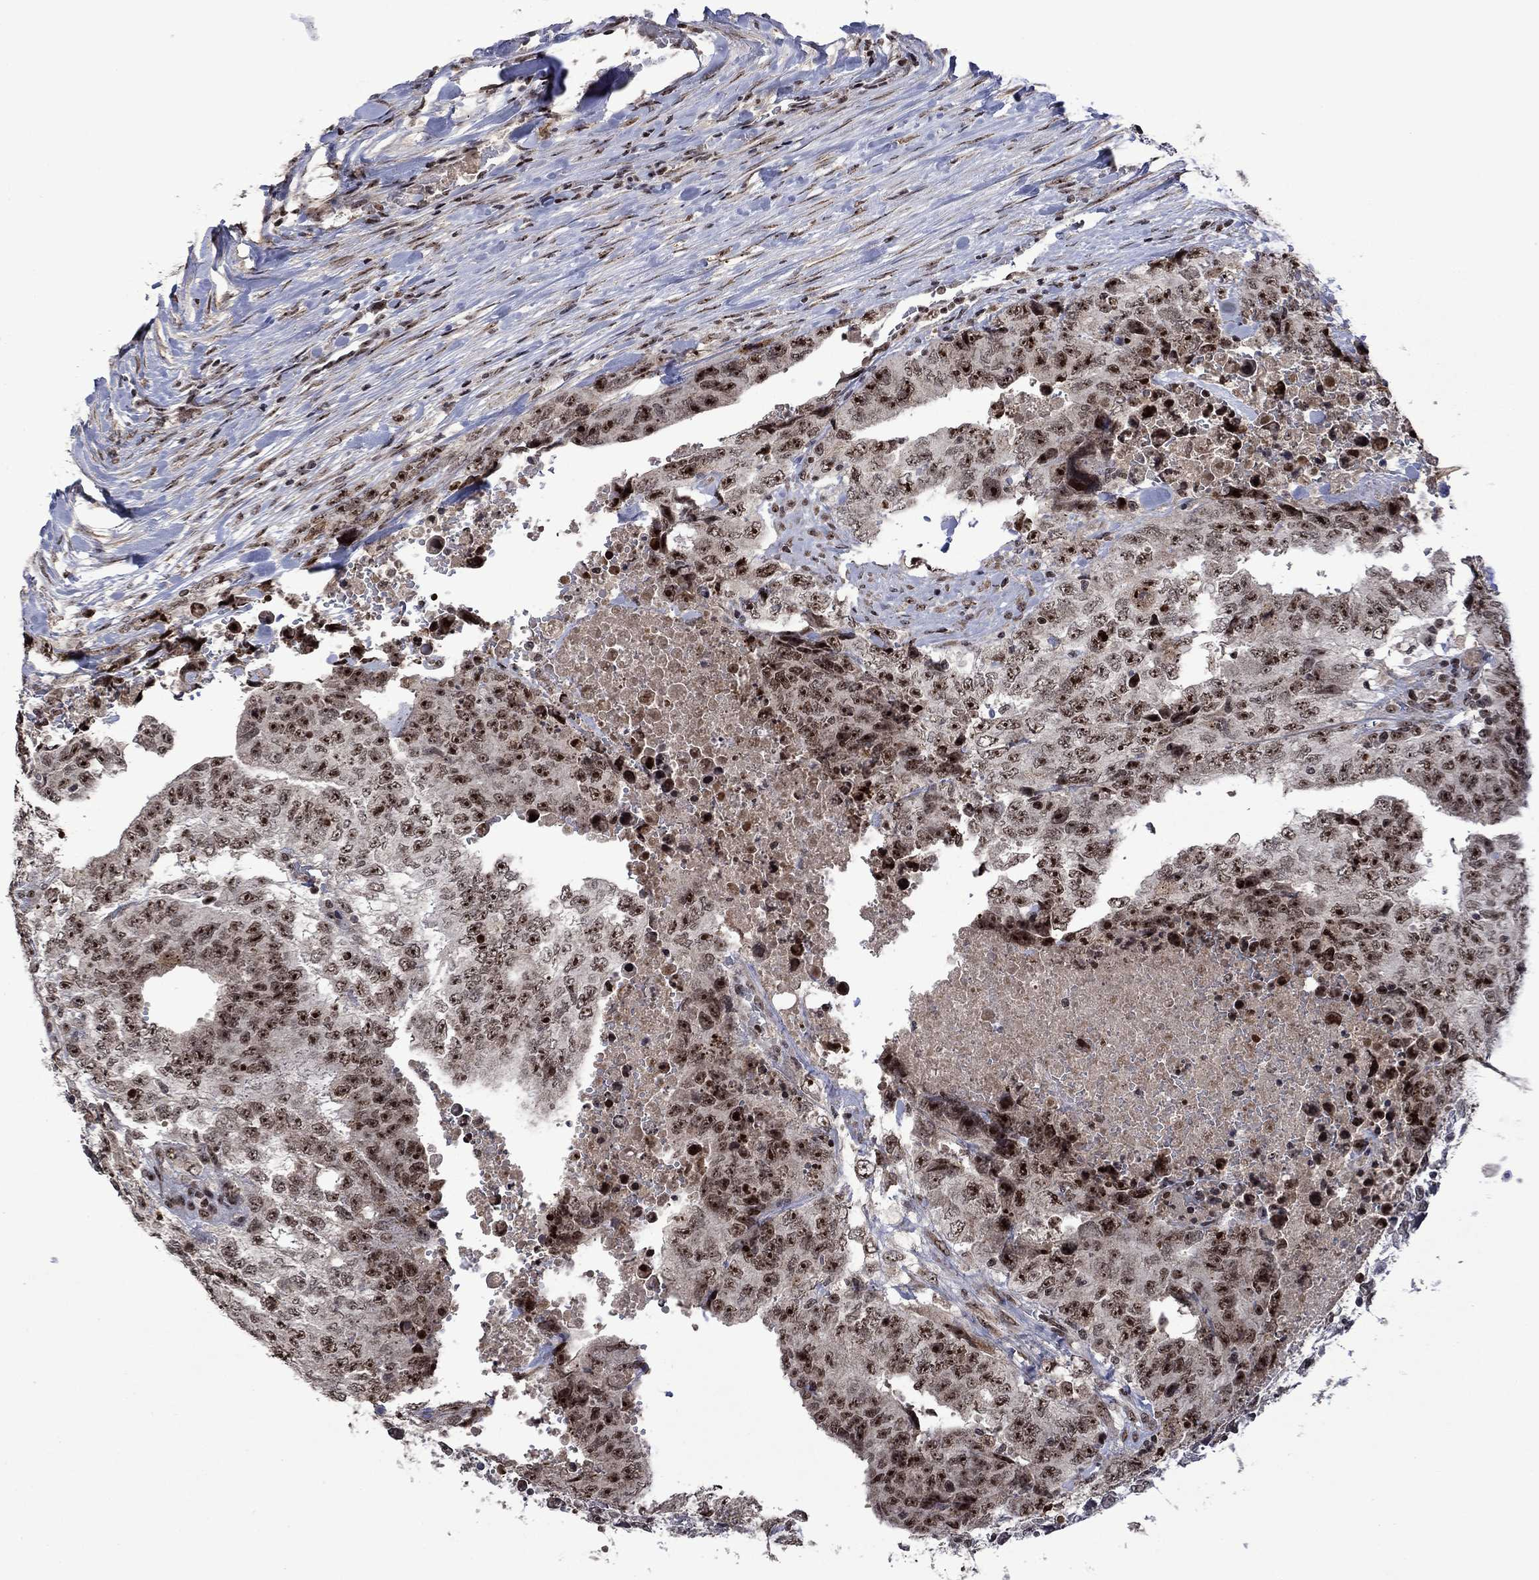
{"staining": {"intensity": "moderate", "quantity": "<25%", "location": "nuclear"}, "tissue": "testis cancer", "cell_type": "Tumor cells", "image_type": "cancer", "snomed": [{"axis": "morphology", "description": "Carcinoma, Embryonal, NOS"}, {"axis": "topography", "description": "Testis"}], "caption": "This micrograph displays immunohistochemistry (IHC) staining of human testis cancer (embryonal carcinoma), with low moderate nuclear staining in about <25% of tumor cells.", "gene": "FBL", "patient": {"sex": "male", "age": 24}}